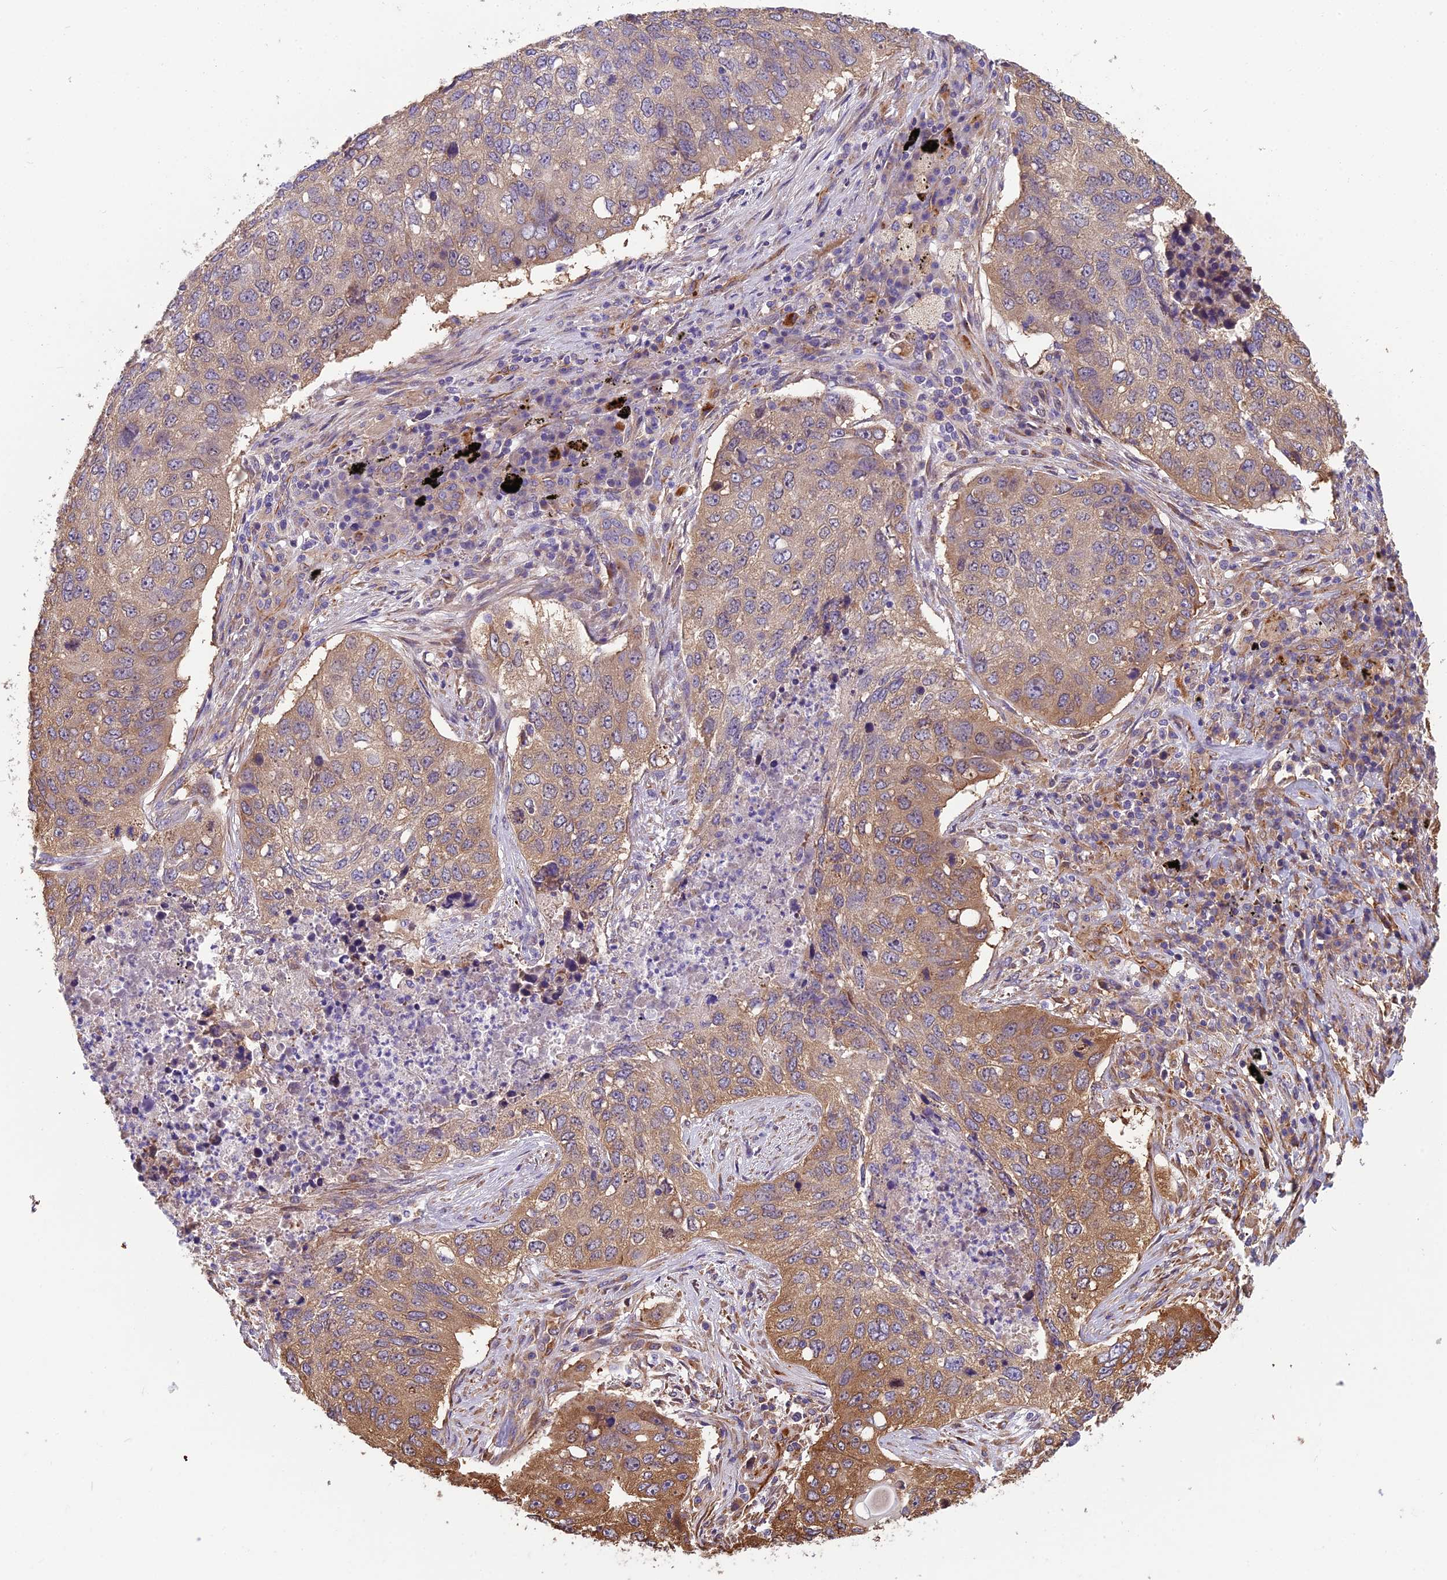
{"staining": {"intensity": "moderate", "quantity": "25%-75%", "location": "cytoplasmic/membranous"}, "tissue": "lung cancer", "cell_type": "Tumor cells", "image_type": "cancer", "snomed": [{"axis": "morphology", "description": "Squamous cell carcinoma, NOS"}, {"axis": "topography", "description": "Lung"}], "caption": "Immunohistochemistry histopathology image of neoplastic tissue: human lung cancer (squamous cell carcinoma) stained using immunohistochemistry (IHC) exhibits medium levels of moderate protein expression localized specifically in the cytoplasmic/membranous of tumor cells, appearing as a cytoplasmic/membranous brown color.", "gene": "SPDL1", "patient": {"sex": "female", "age": 63}}